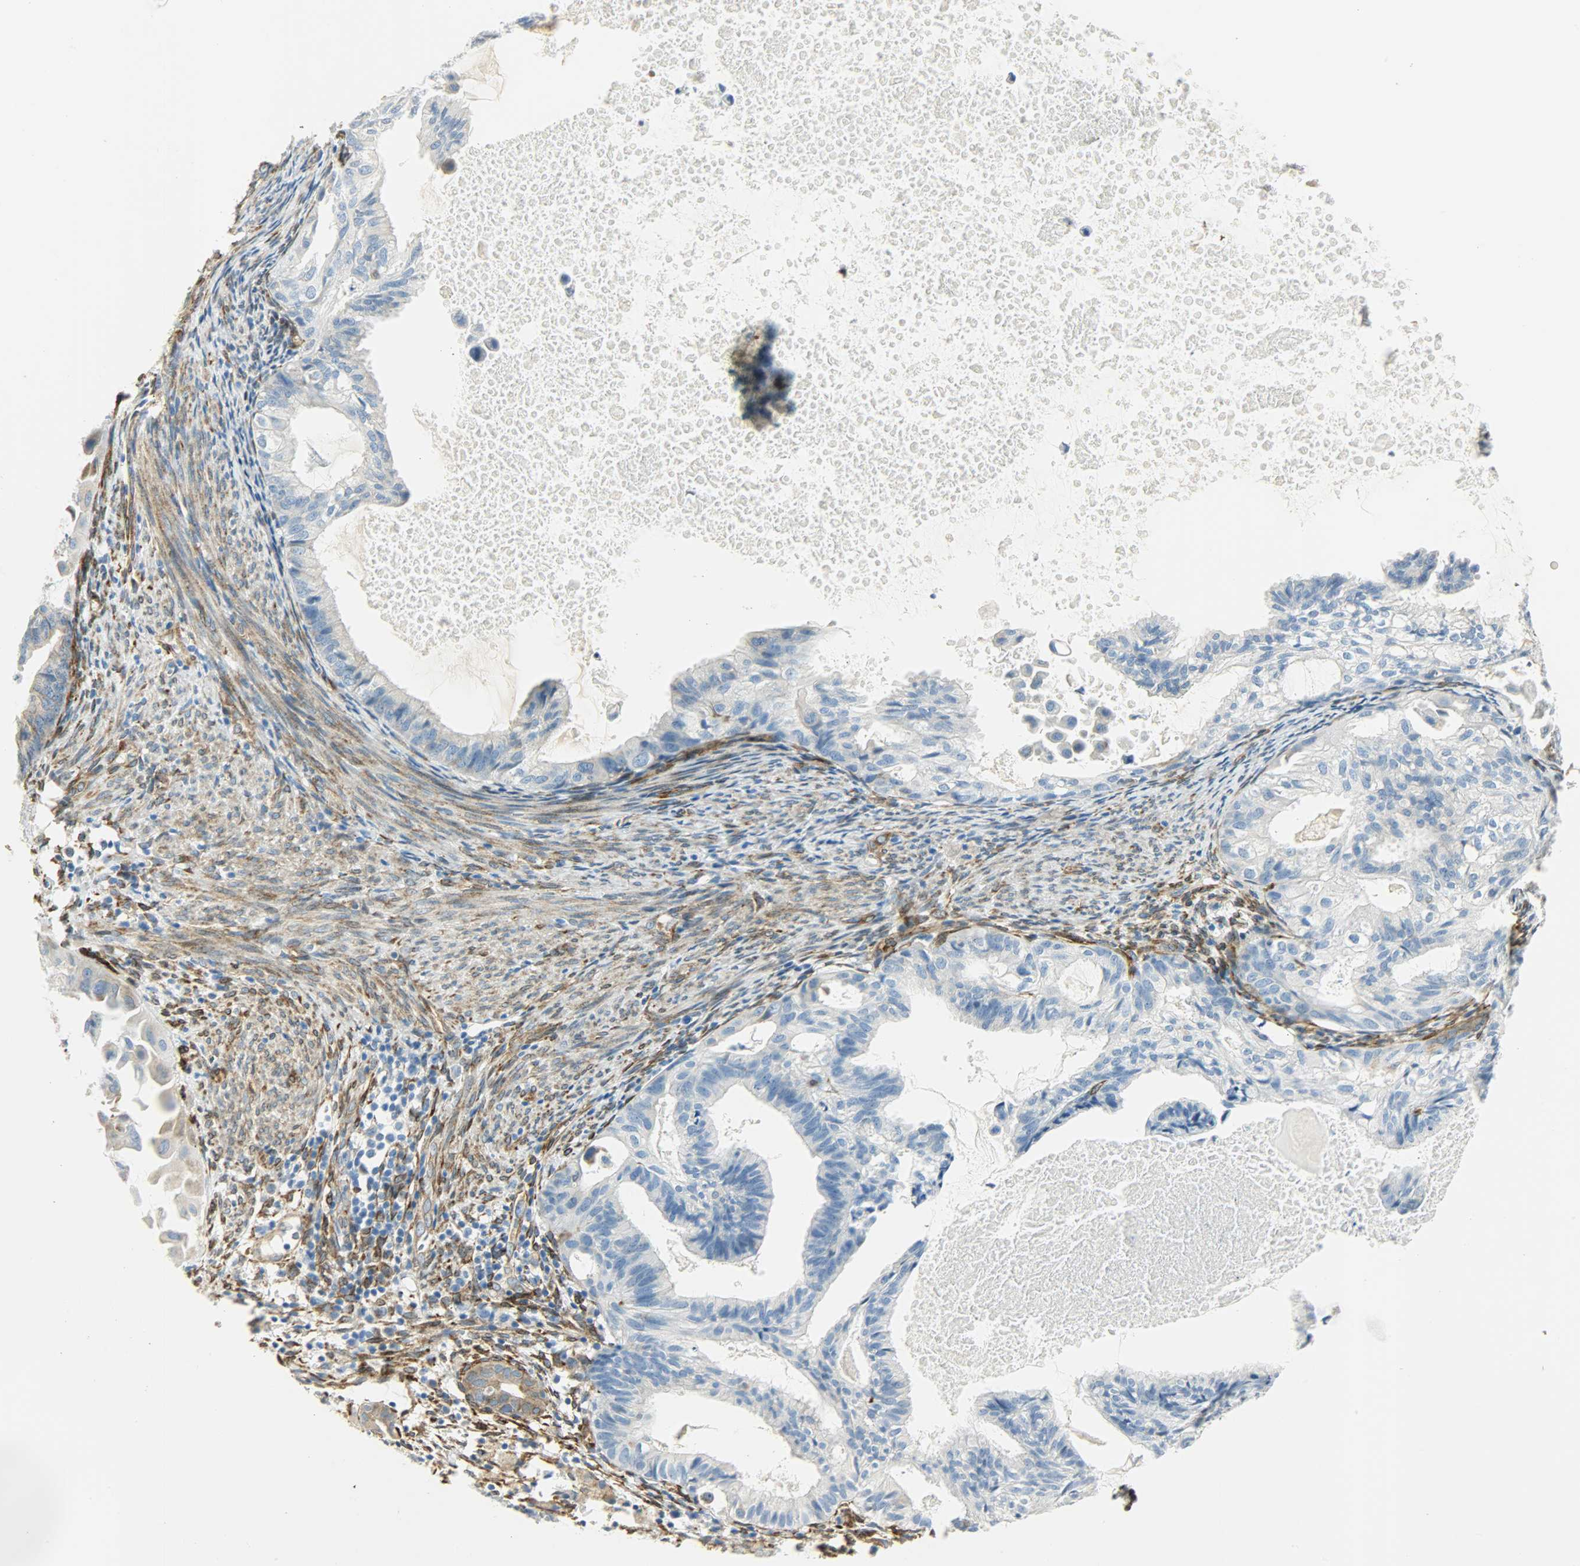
{"staining": {"intensity": "negative", "quantity": "none", "location": "none"}, "tissue": "cervical cancer", "cell_type": "Tumor cells", "image_type": "cancer", "snomed": [{"axis": "morphology", "description": "Normal tissue, NOS"}, {"axis": "morphology", "description": "Adenocarcinoma, NOS"}, {"axis": "topography", "description": "Cervix"}, {"axis": "topography", "description": "Endometrium"}], "caption": "Immunohistochemistry of human adenocarcinoma (cervical) displays no staining in tumor cells. (DAB (3,3'-diaminobenzidine) IHC with hematoxylin counter stain).", "gene": "PKD2", "patient": {"sex": "female", "age": 86}}